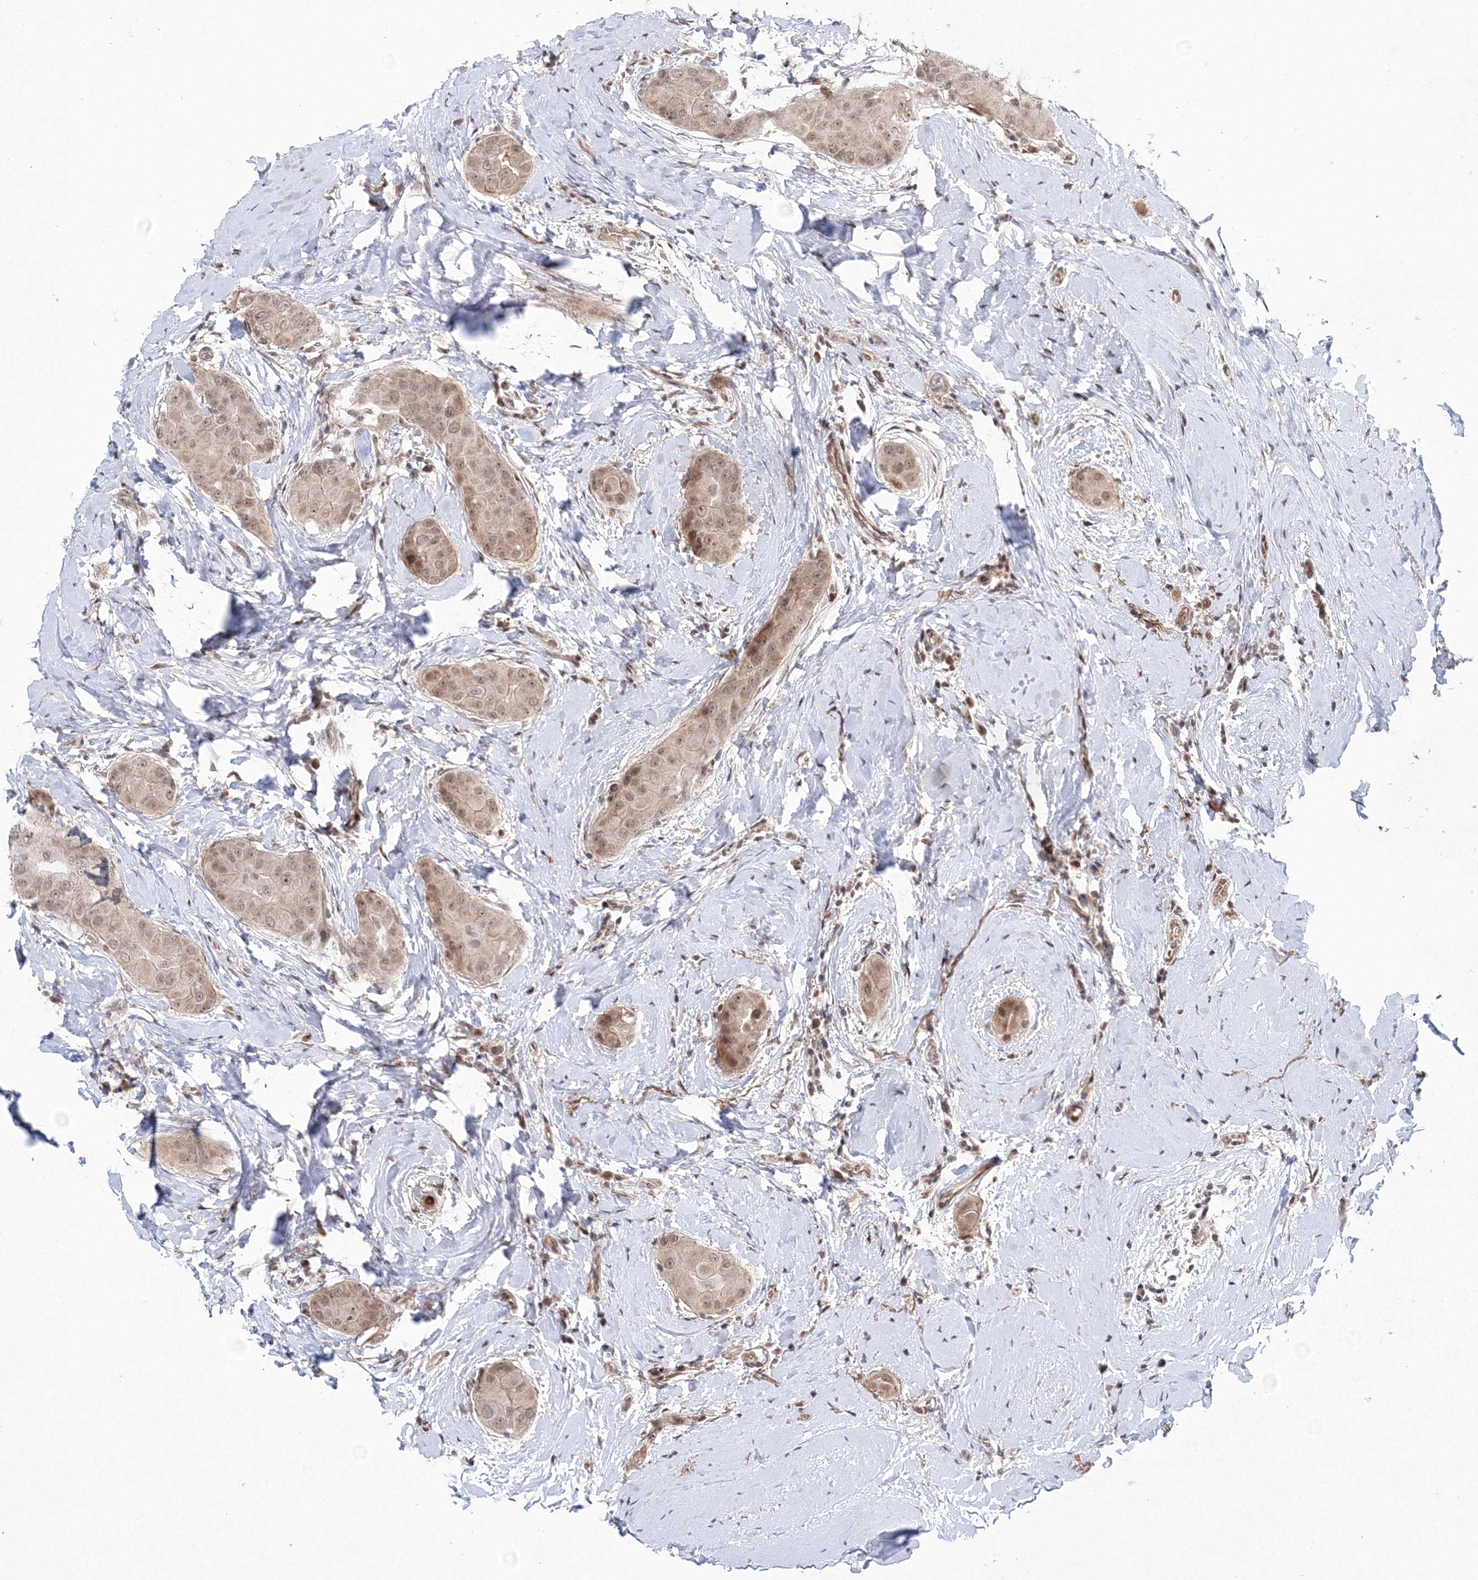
{"staining": {"intensity": "weak", "quantity": ">75%", "location": "nuclear"}, "tissue": "thyroid cancer", "cell_type": "Tumor cells", "image_type": "cancer", "snomed": [{"axis": "morphology", "description": "Papillary adenocarcinoma, NOS"}, {"axis": "topography", "description": "Thyroid gland"}], "caption": "Thyroid cancer stained with DAB (3,3'-diaminobenzidine) immunohistochemistry shows low levels of weak nuclear positivity in about >75% of tumor cells.", "gene": "NOA1", "patient": {"sex": "male", "age": 33}}